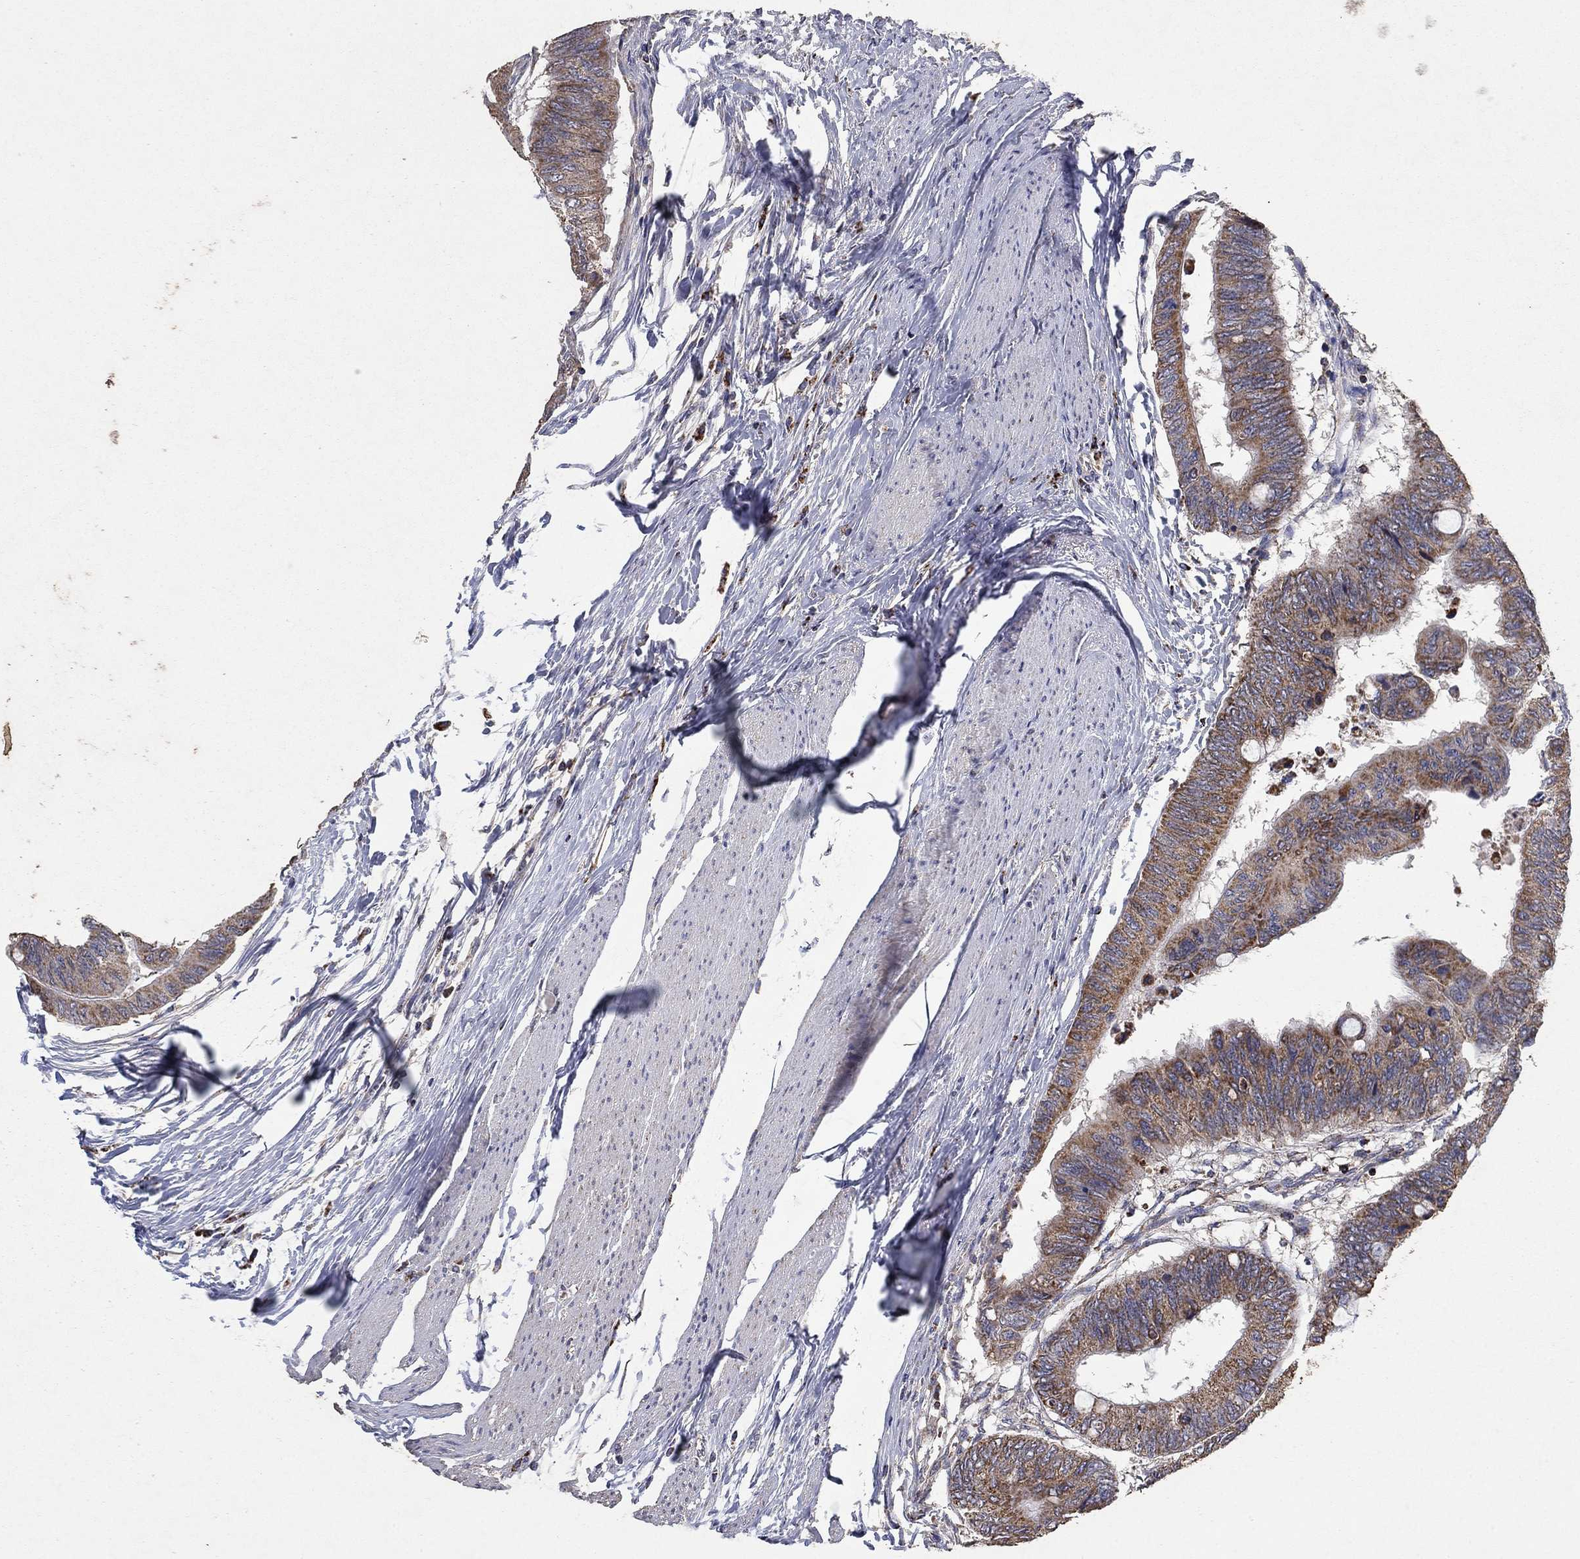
{"staining": {"intensity": "moderate", "quantity": ">75%", "location": "cytoplasmic/membranous"}, "tissue": "colorectal cancer", "cell_type": "Tumor cells", "image_type": "cancer", "snomed": [{"axis": "morphology", "description": "Normal tissue, NOS"}, {"axis": "morphology", "description": "Adenocarcinoma, NOS"}, {"axis": "topography", "description": "Rectum"}, {"axis": "topography", "description": "Peripheral nerve tissue"}], "caption": "Protein analysis of adenocarcinoma (colorectal) tissue displays moderate cytoplasmic/membranous expression in about >75% of tumor cells. Nuclei are stained in blue.", "gene": "GPSM1", "patient": {"sex": "male", "age": 92}}